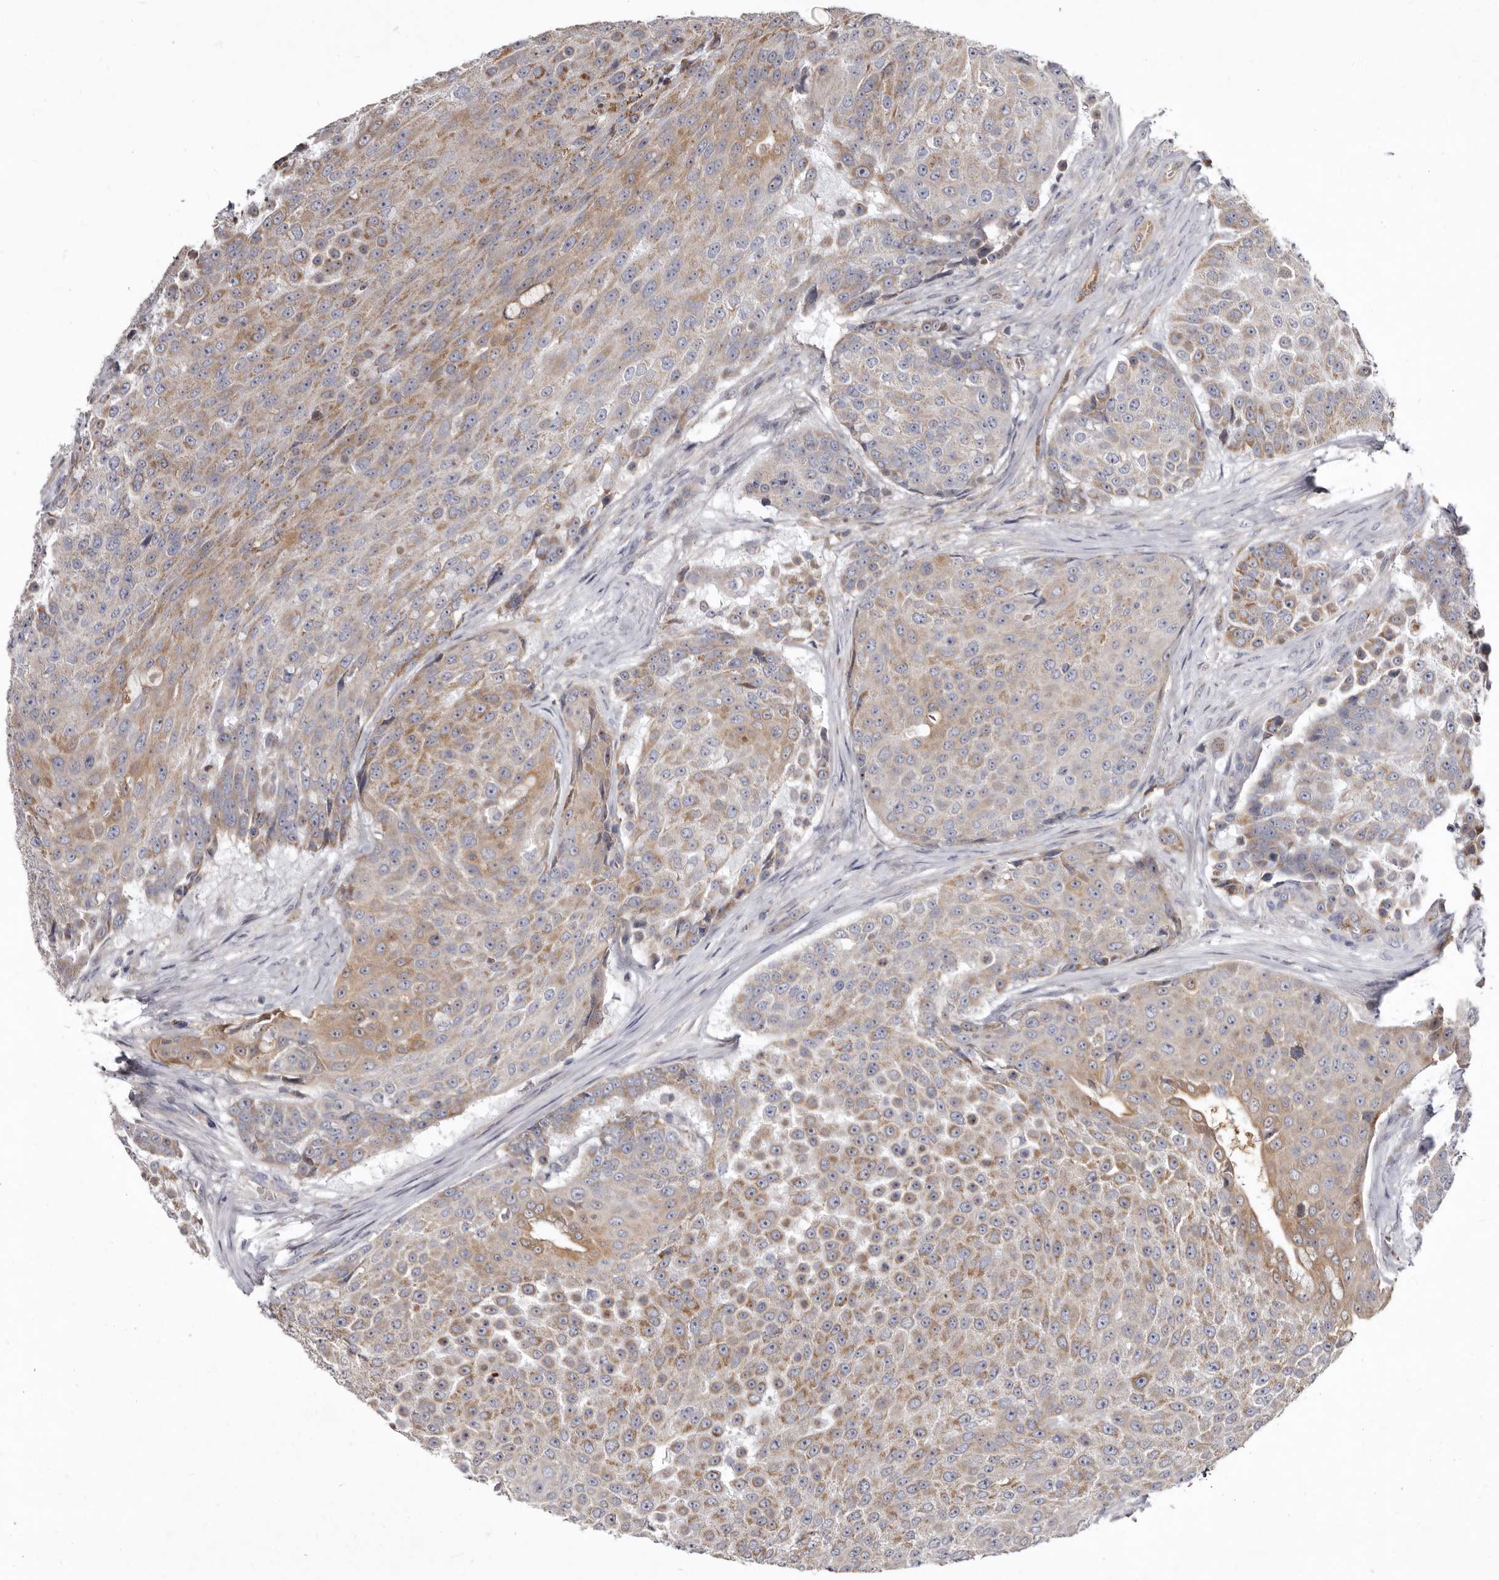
{"staining": {"intensity": "moderate", "quantity": ">75%", "location": "cytoplasmic/membranous"}, "tissue": "urothelial cancer", "cell_type": "Tumor cells", "image_type": "cancer", "snomed": [{"axis": "morphology", "description": "Urothelial carcinoma, High grade"}, {"axis": "topography", "description": "Urinary bladder"}], "caption": "About >75% of tumor cells in human urothelial cancer reveal moderate cytoplasmic/membranous protein staining as visualized by brown immunohistochemical staining.", "gene": "FMO2", "patient": {"sex": "female", "age": 63}}